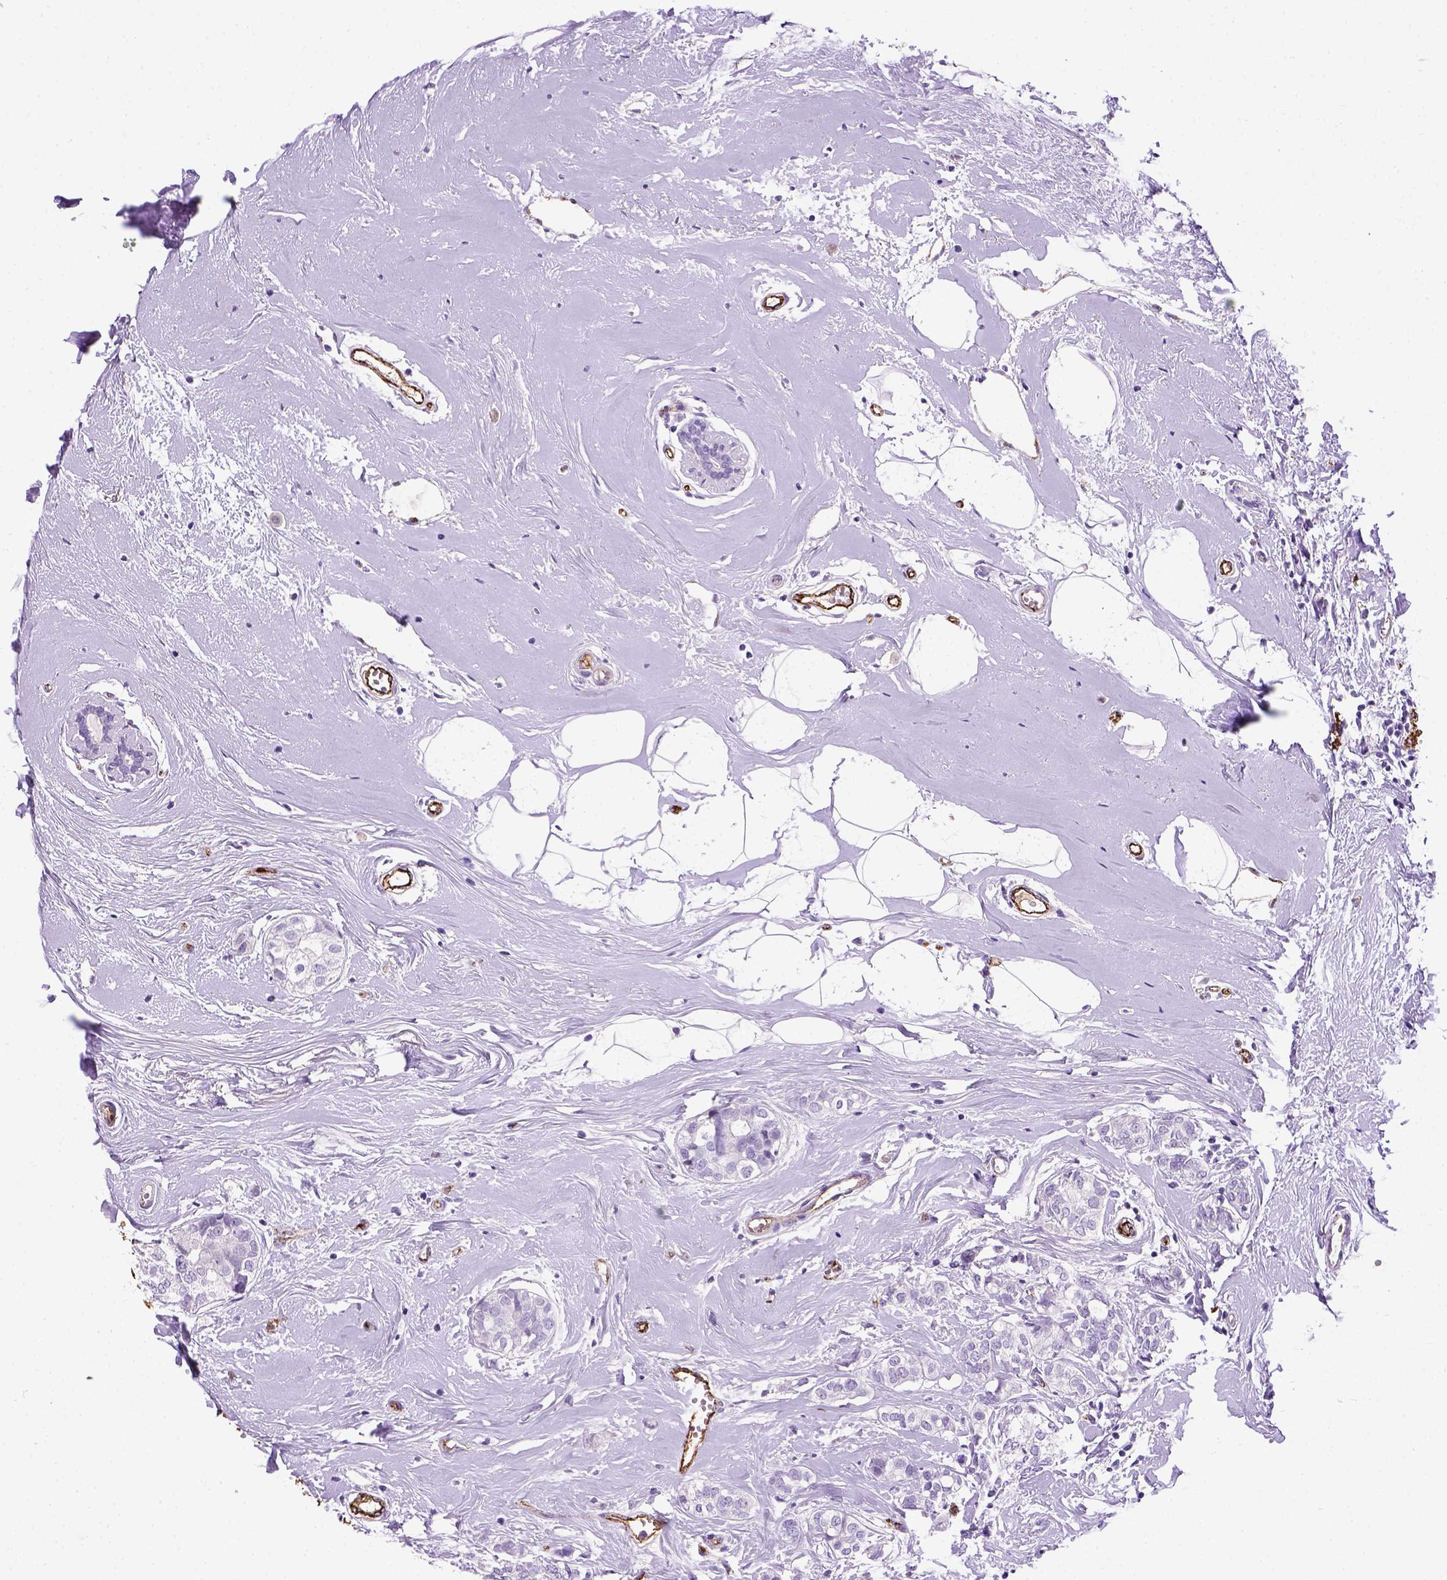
{"staining": {"intensity": "negative", "quantity": "none", "location": "none"}, "tissue": "breast cancer", "cell_type": "Tumor cells", "image_type": "cancer", "snomed": [{"axis": "morphology", "description": "Duct carcinoma"}, {"axis": "topography", "description": "Breast"}], "caption": "Infiltrating ductal carcinoma (breast) was stained to show a protein in brown. There is no significant staining in tumor cells.", "gene": "VWF", "patient": {"sex": "female", "age": 40}}